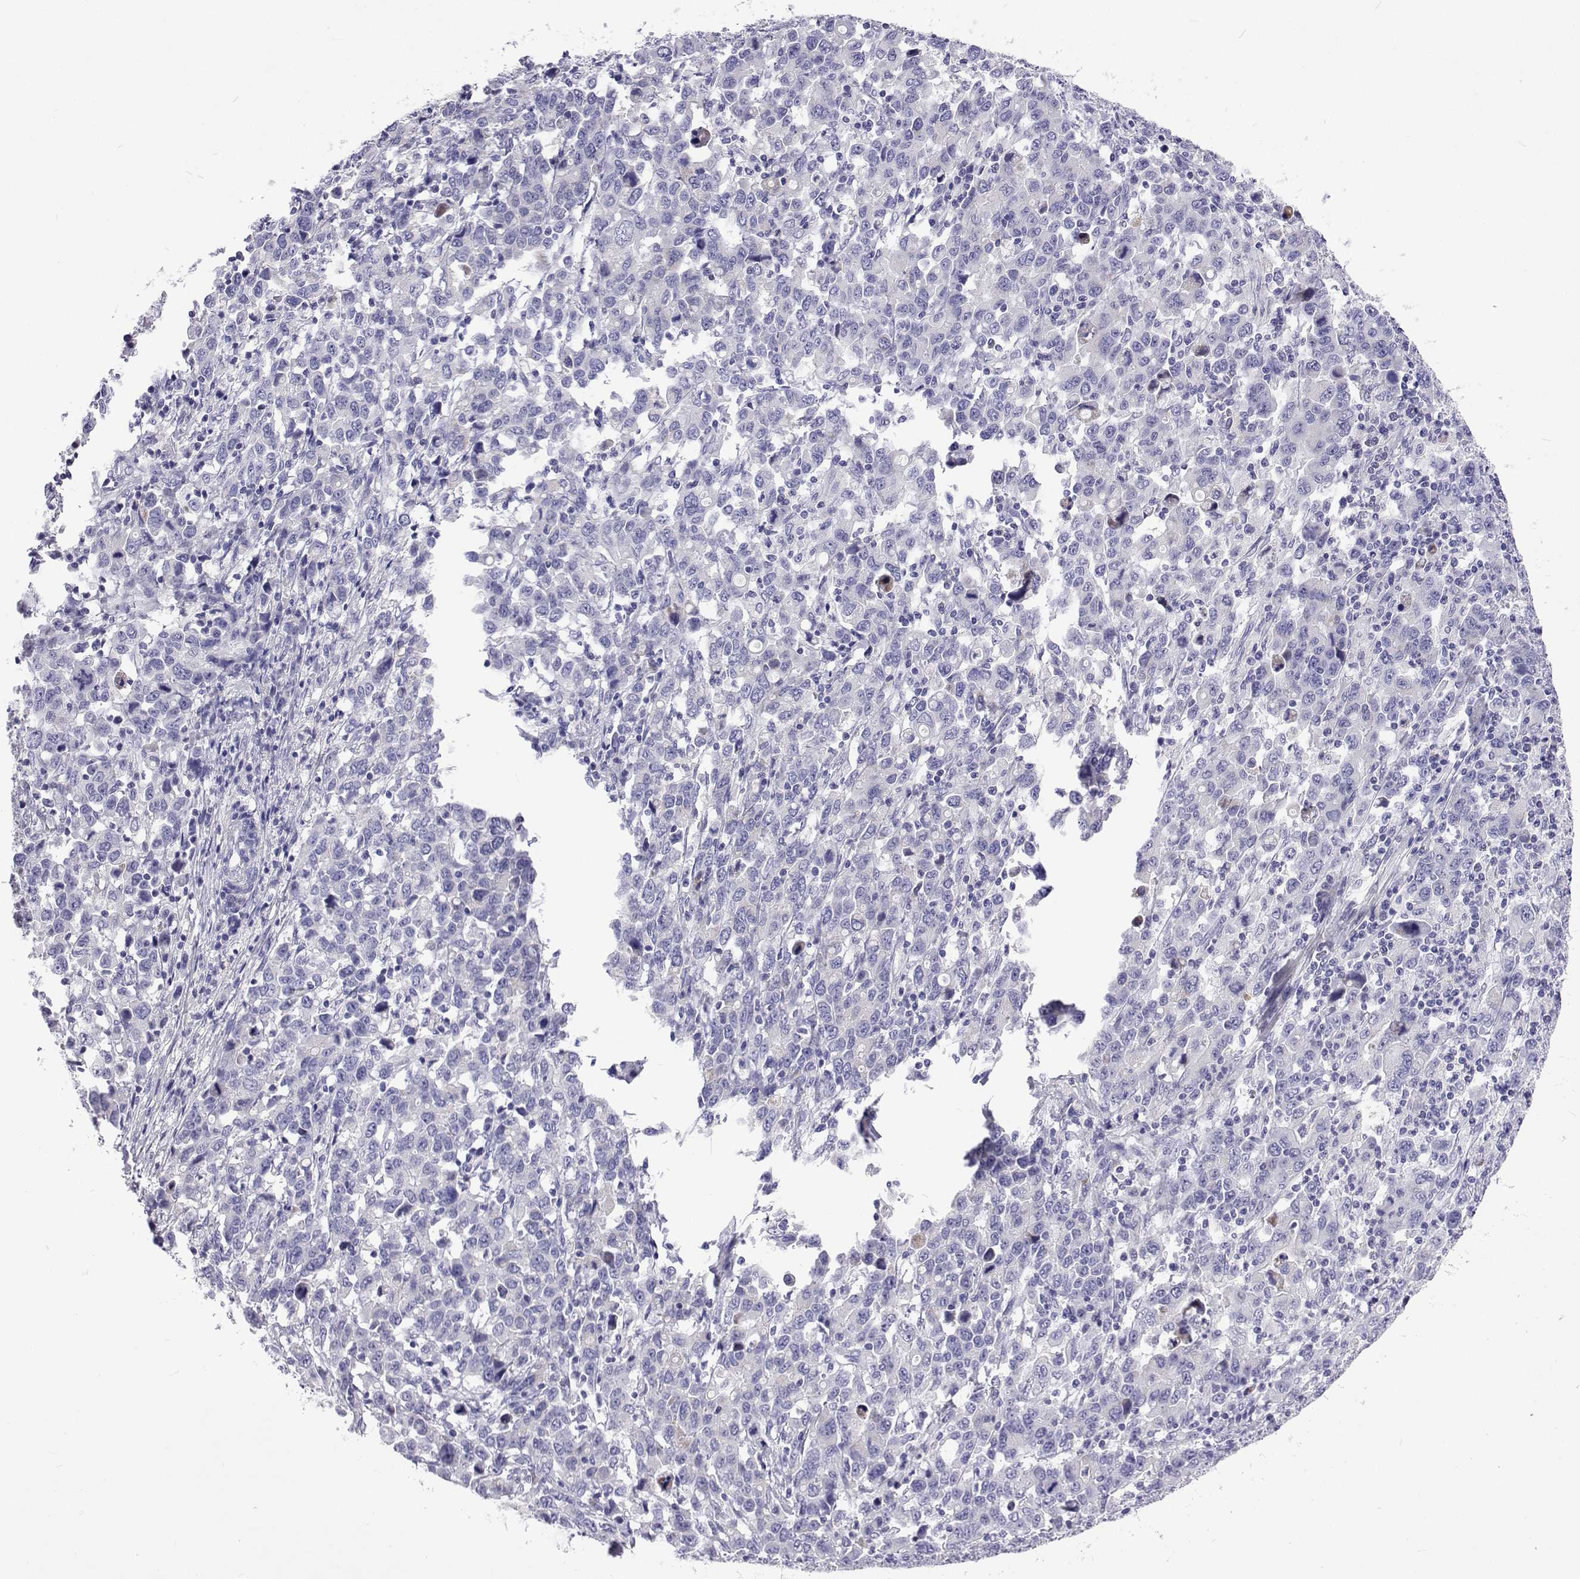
{"staining": {"intensity": "negative", "quantity": "none", "location": "none"}, "tissue": "stomach cancer", "cell_type": "Tumor cells", "image_type": "cancer", "snomed": [{"axis": "morphology", "description": "Adenocarcinoma, NOS"}, {"axis": "topography", "description": "Stomach, upper"}], "caption": "Tumor cells are negative for brown protein staining in stomach cancer (adenocarcinoma).", "gene": "UMODL1", "patient": {"sex": "male", "age": 69}}